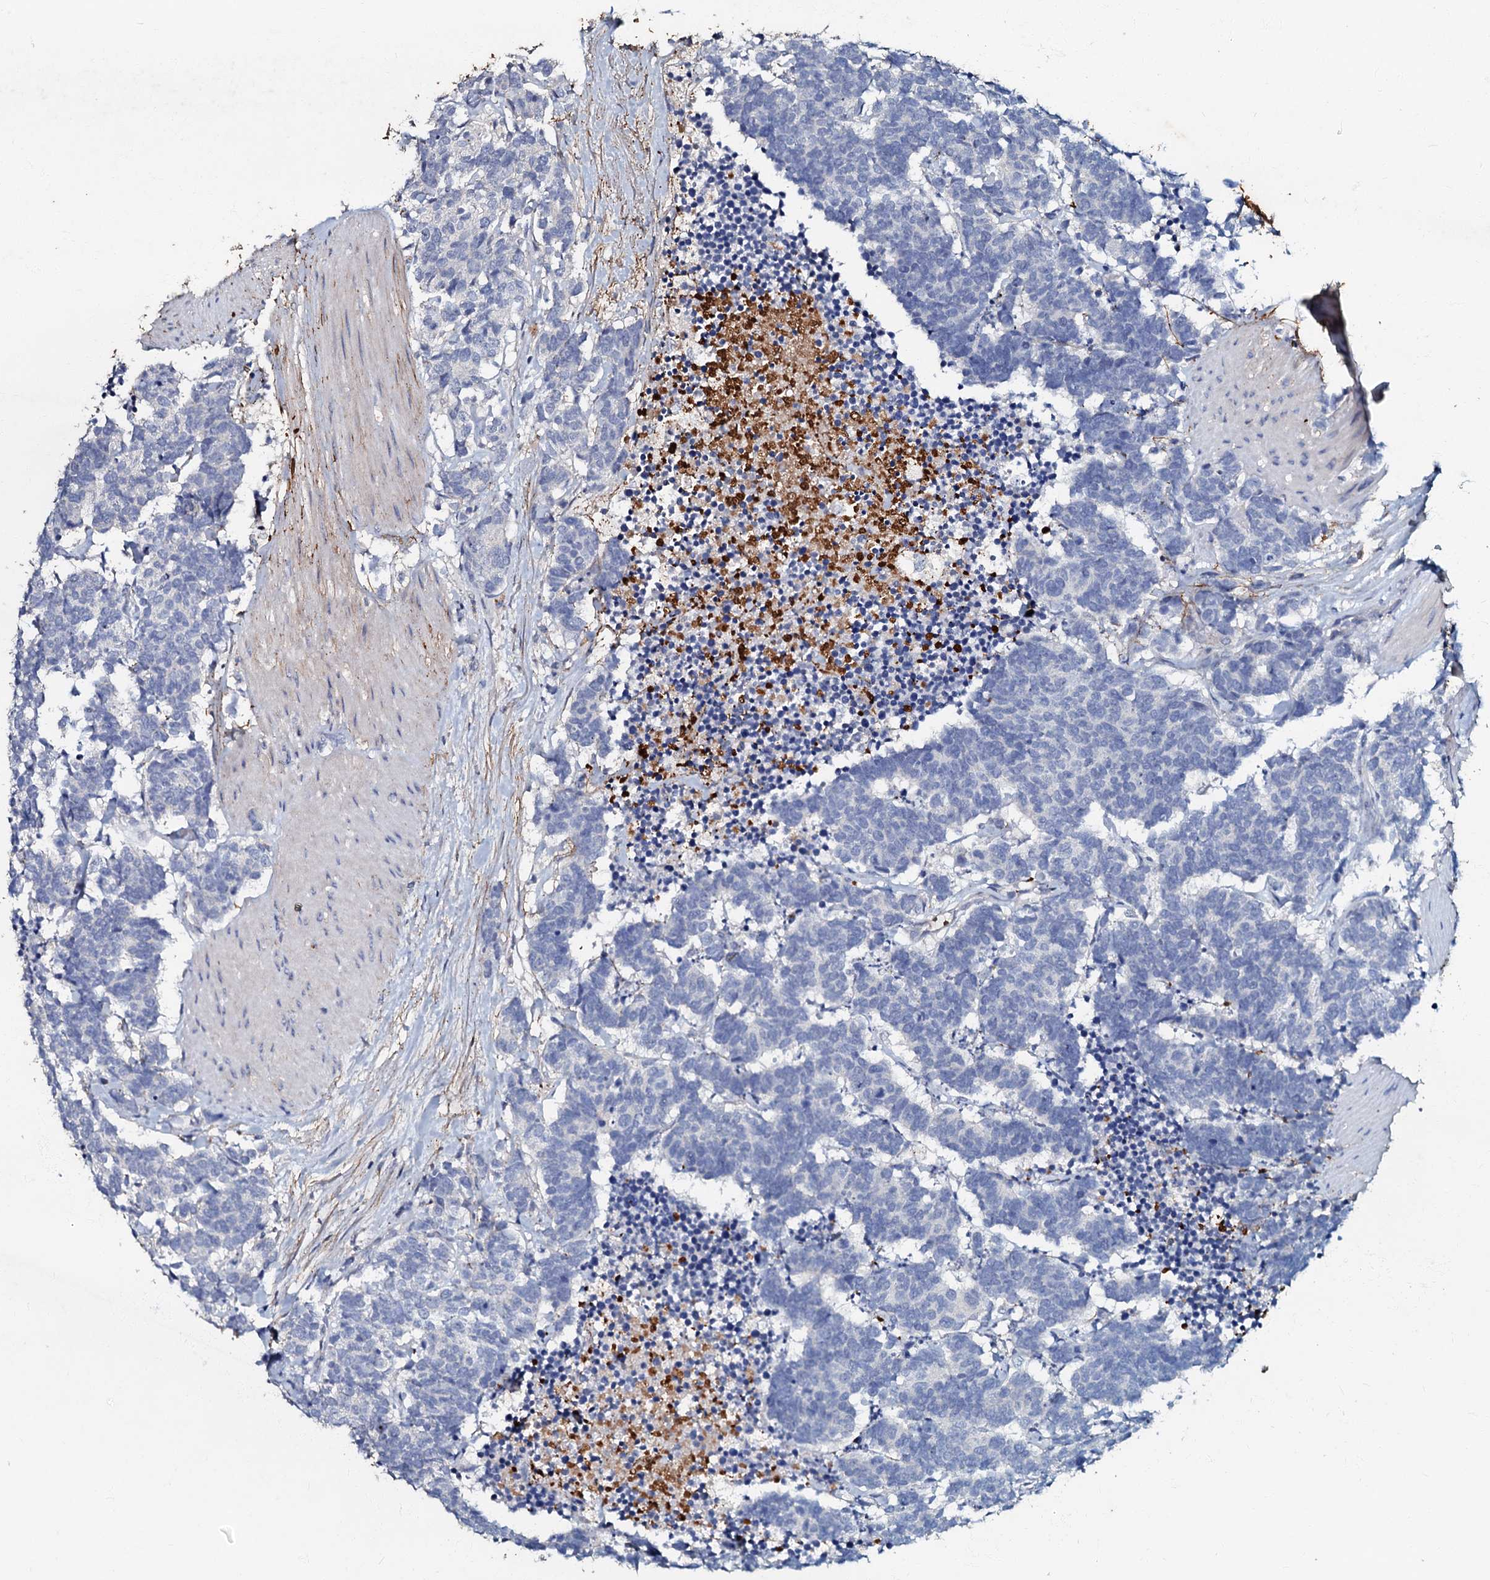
{"staining": {"intensity": "negative", "quantity": "none", "location": "none"}, "tissue": "carcinoid", "cell_type": "Tumor cells", "image_type": "cancer", "snomed": [{"axis": "morphology", "description": "Carcinoma, NOS"}, {"axis": "morphology", "description": "Carcinoid, malignant, NOS"}, {"axis": "topography", "description": "Urinary bladder"}], "caption": "The image displays no staining of tumor cells in carcinoid. (DAB IHC with hematoxylin counter stain).", "gene": "MANSC4", "patient": {"sex": "male", "age": 57}}